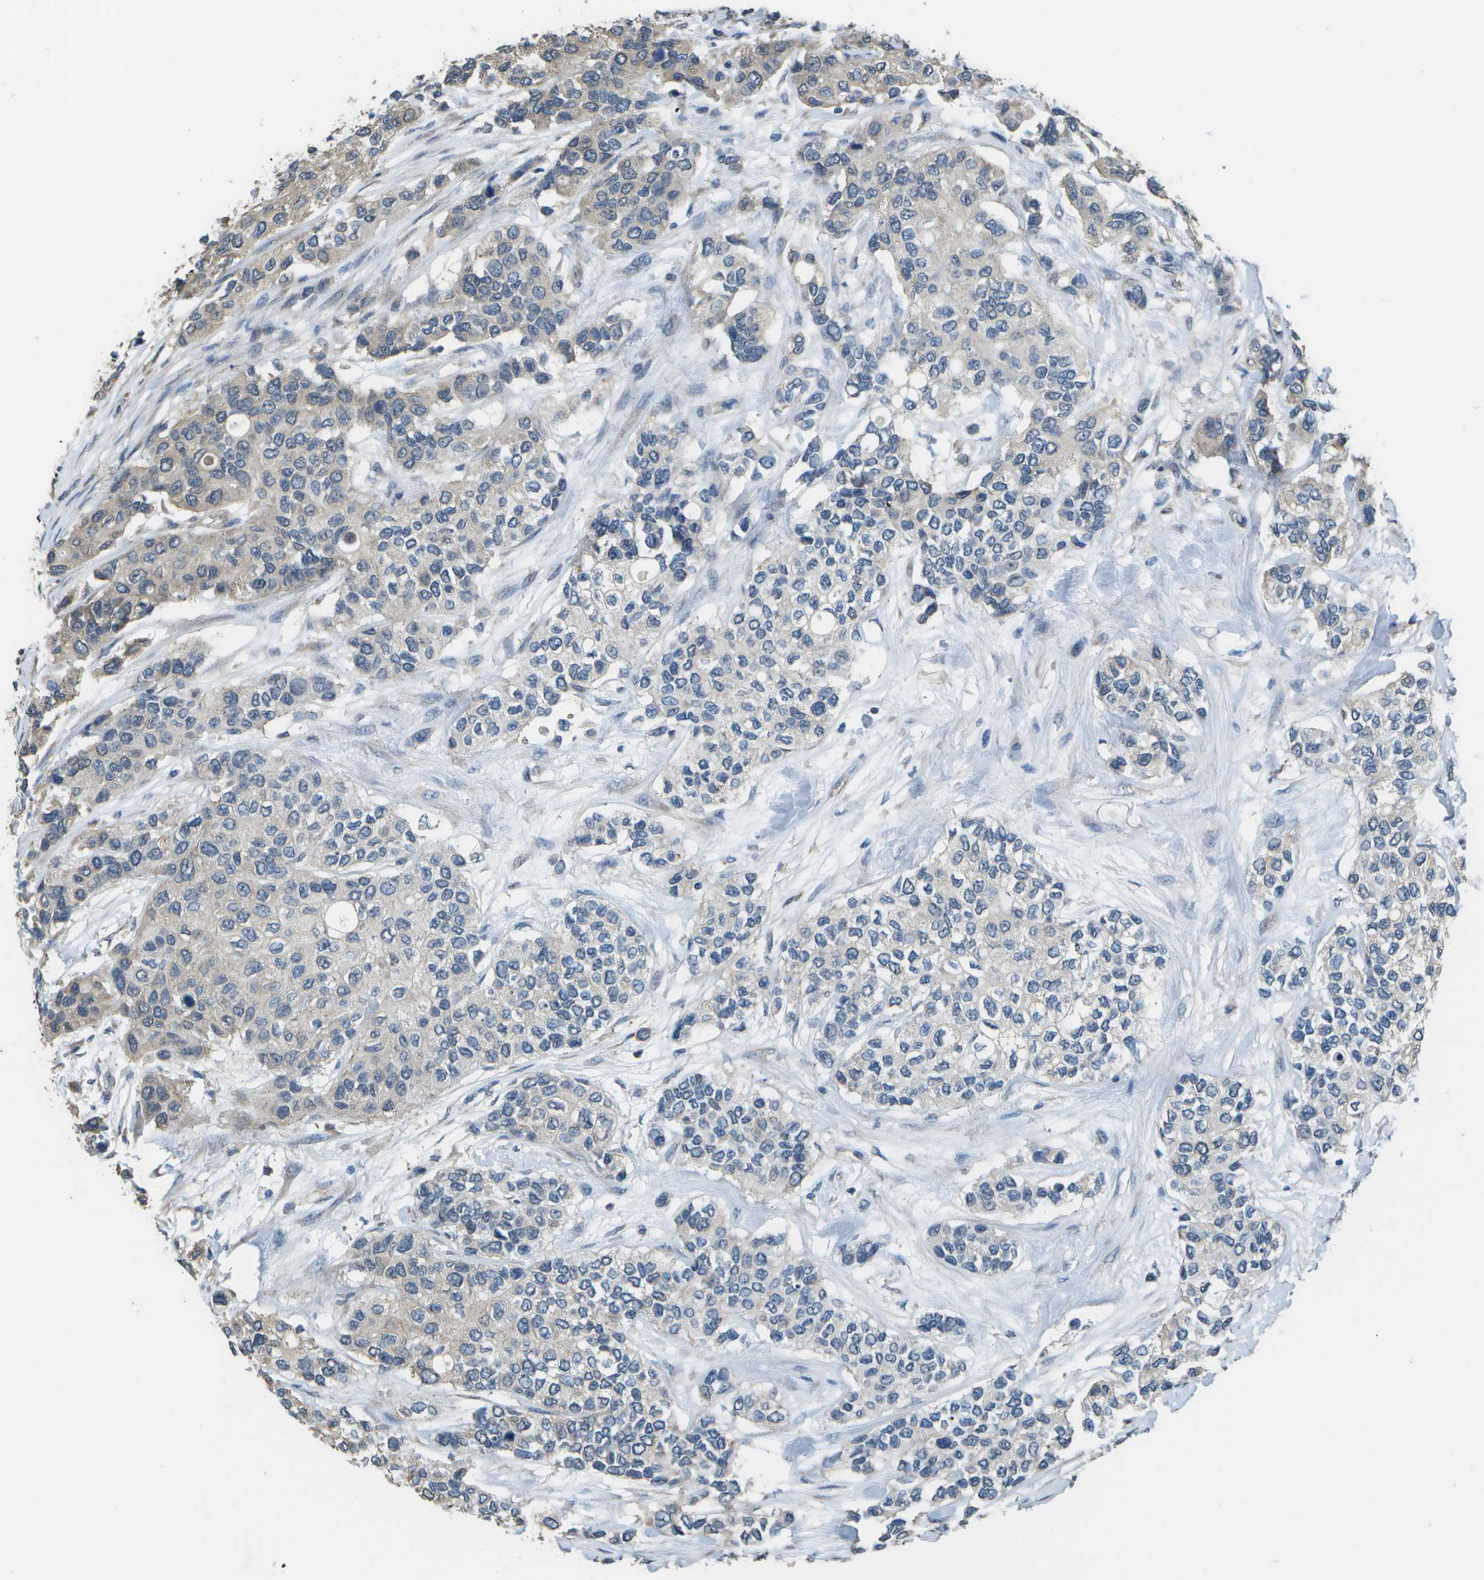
{"staining": {"intensity": "negative", "quantity": "none", "location": "none"}, "tissue": "urothelial cancer", "cell_type": "Tumor cells", "image_type": "cancer", "snomed": [{"axis": "morphology", "description": "Urothelial carcinoma, High grade"}, {"axis": "topography", "description": "Urinary bladder"}], "caption": "IHC image of human urothelial cancer stained for a protein (brown), which demonstrates no positivity in tumor cells.", "gene": "CLNS1A", "patient": {"sex": "female", "age": 56}}